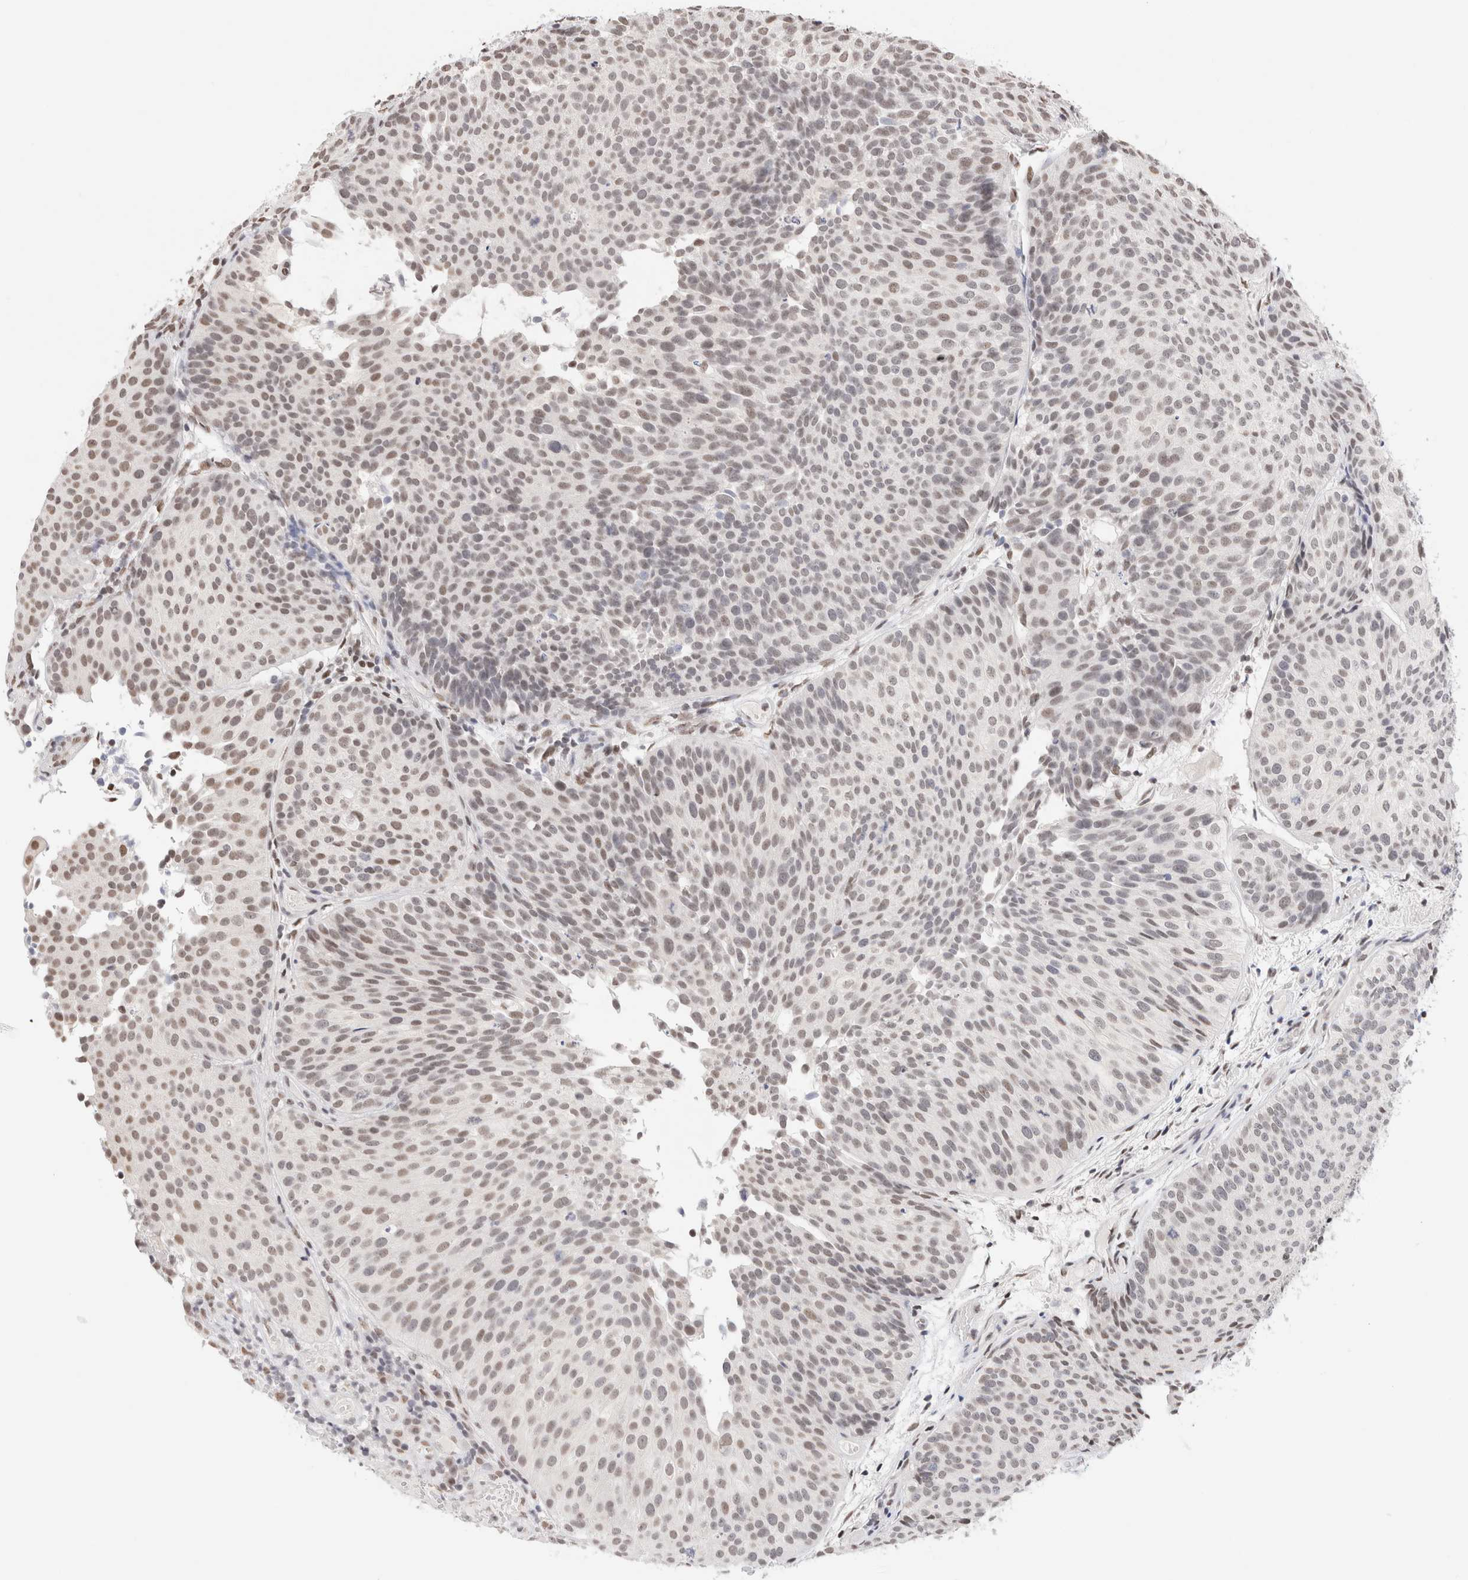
{"staining": {"intensity": "moderate", "quantity": "25%-75%", "location": "nuclear"}, "tissue": "urothelial cancer", "cell_type": "Tumor cells", "image_type": "cancer", "snomed": [{"axis": "morphology", "description": "Urothelial carcinoma, Low grade"}, {"axis": "topography", "description": "Urinary bladder"}], "caption": "Urothelial cancer stained for a protein (brown) demonstrates moderate nuclear positive expression in about 25%-75% of tumor cells.", "gene": "SUPT3H", "patient": {"sex": "male", "age": 86}}